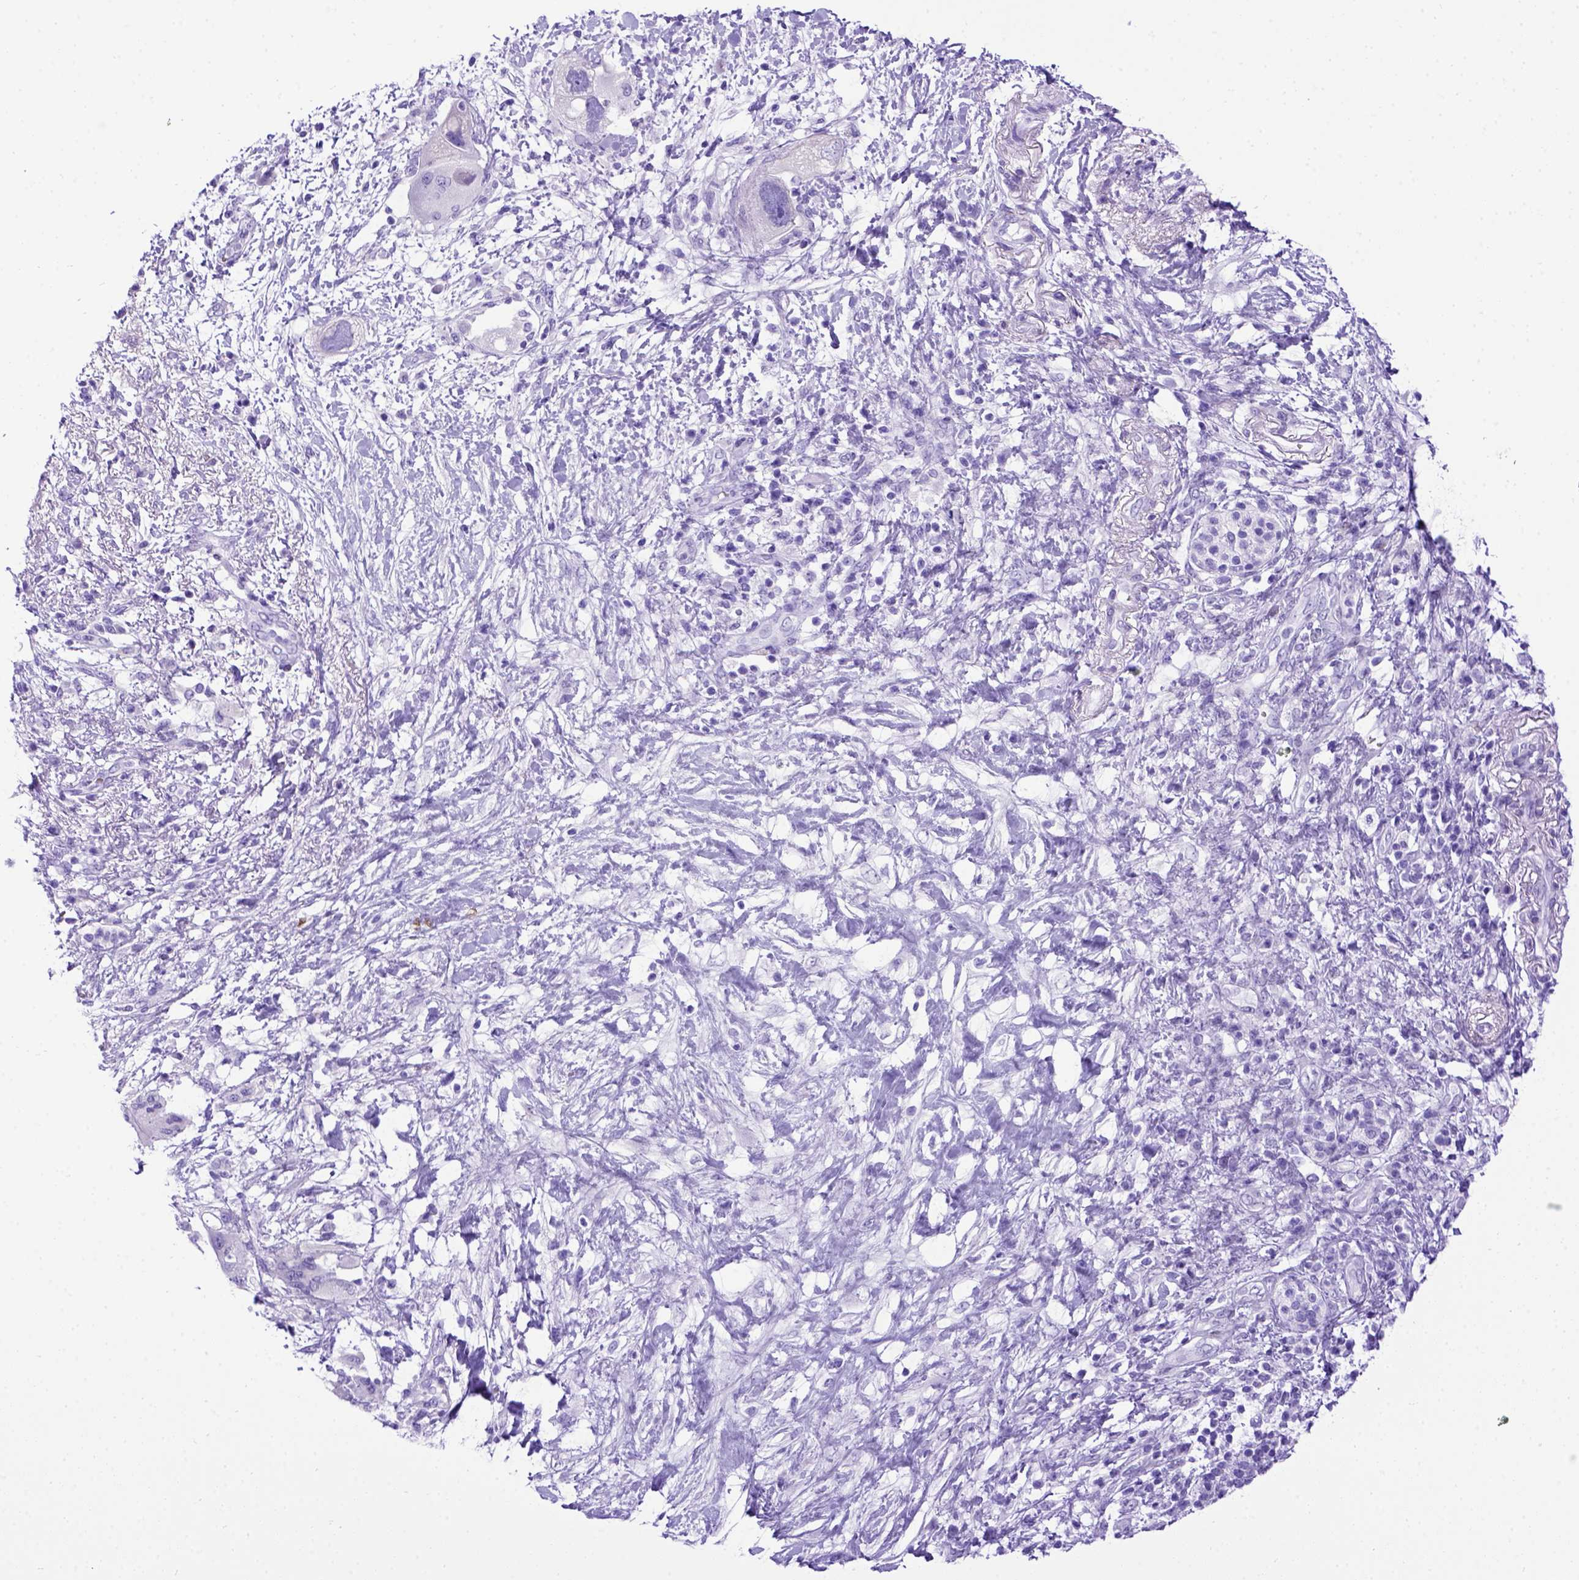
{"staining": {"intensity": "negative", "quantity": "none", "location": "none"}, "tissue": "pancreatic cancer", "cell_type": "Tumor cells", "image_type": "cancer", "snomed": [{"axis": "morphology", "description": "Adenocarcinoma, NOS"}, {"axis": "topography", "description": "Pancreas"}], "caption": "Protein analysis of adenocarcinoma (pancreatic) demonstrates no significant expression in tumor cells.", "gene": "MEOX2", "patient": {"sex": "female", "age": 72}}